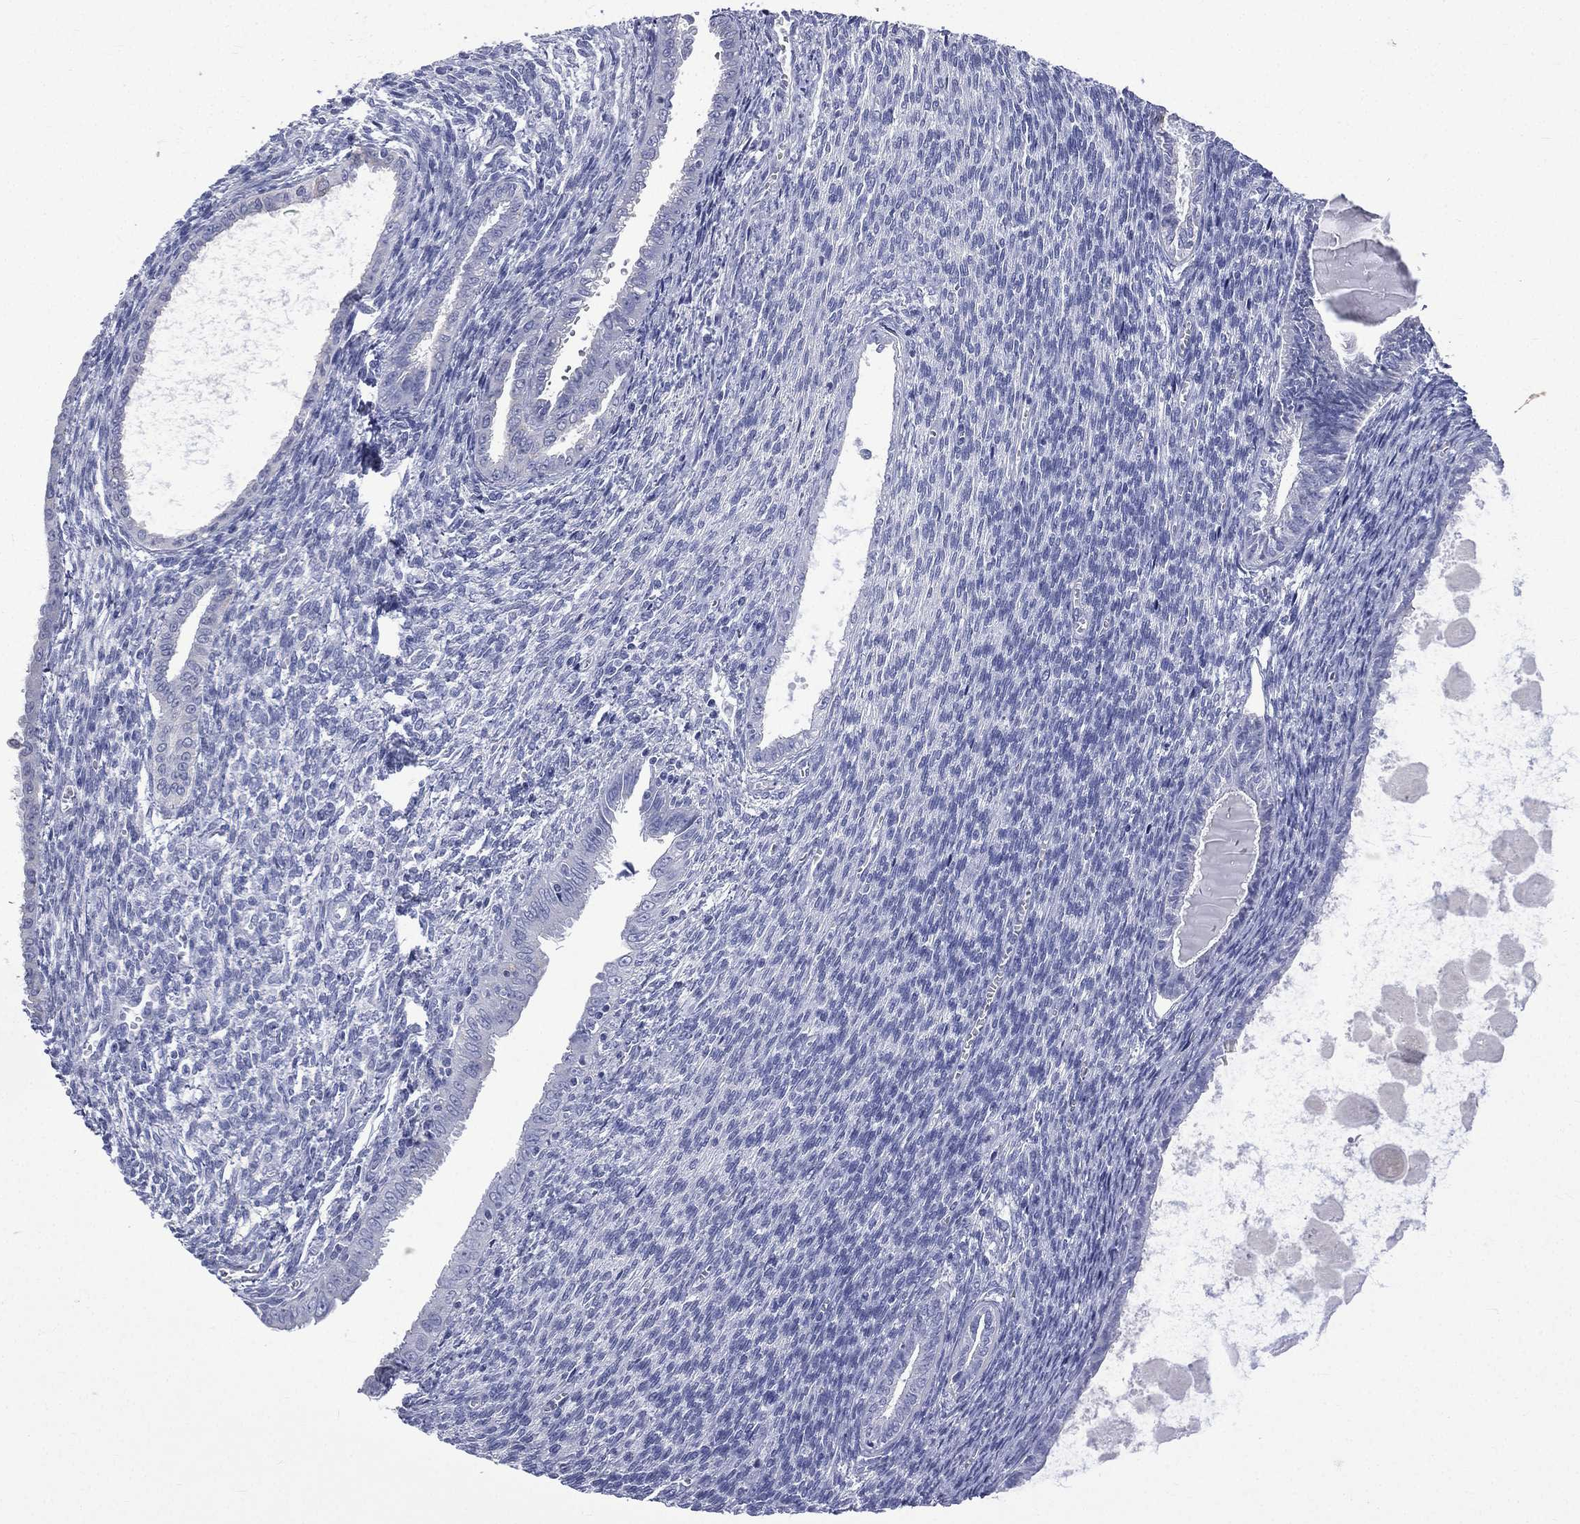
{"staining": {"intensity": "negative", "quantity": "none", "location": "none"}, "tissue": "endometrial cancer", "cell_type": "Tumor cells", "image_type": "cancer", "snomed": [{"axis": "morphology", "description": "Adenocarcinoma, NOS"}, {"axis": "topography", "description": "Endometrium"}], "caption": "Endometrial cancer (adenocarcinoma) stained for a protein using immunohistochemistry exhibits no expression tumor cells.", "gene": "CES2", "patient": {"sex": "female", "age": 86}}